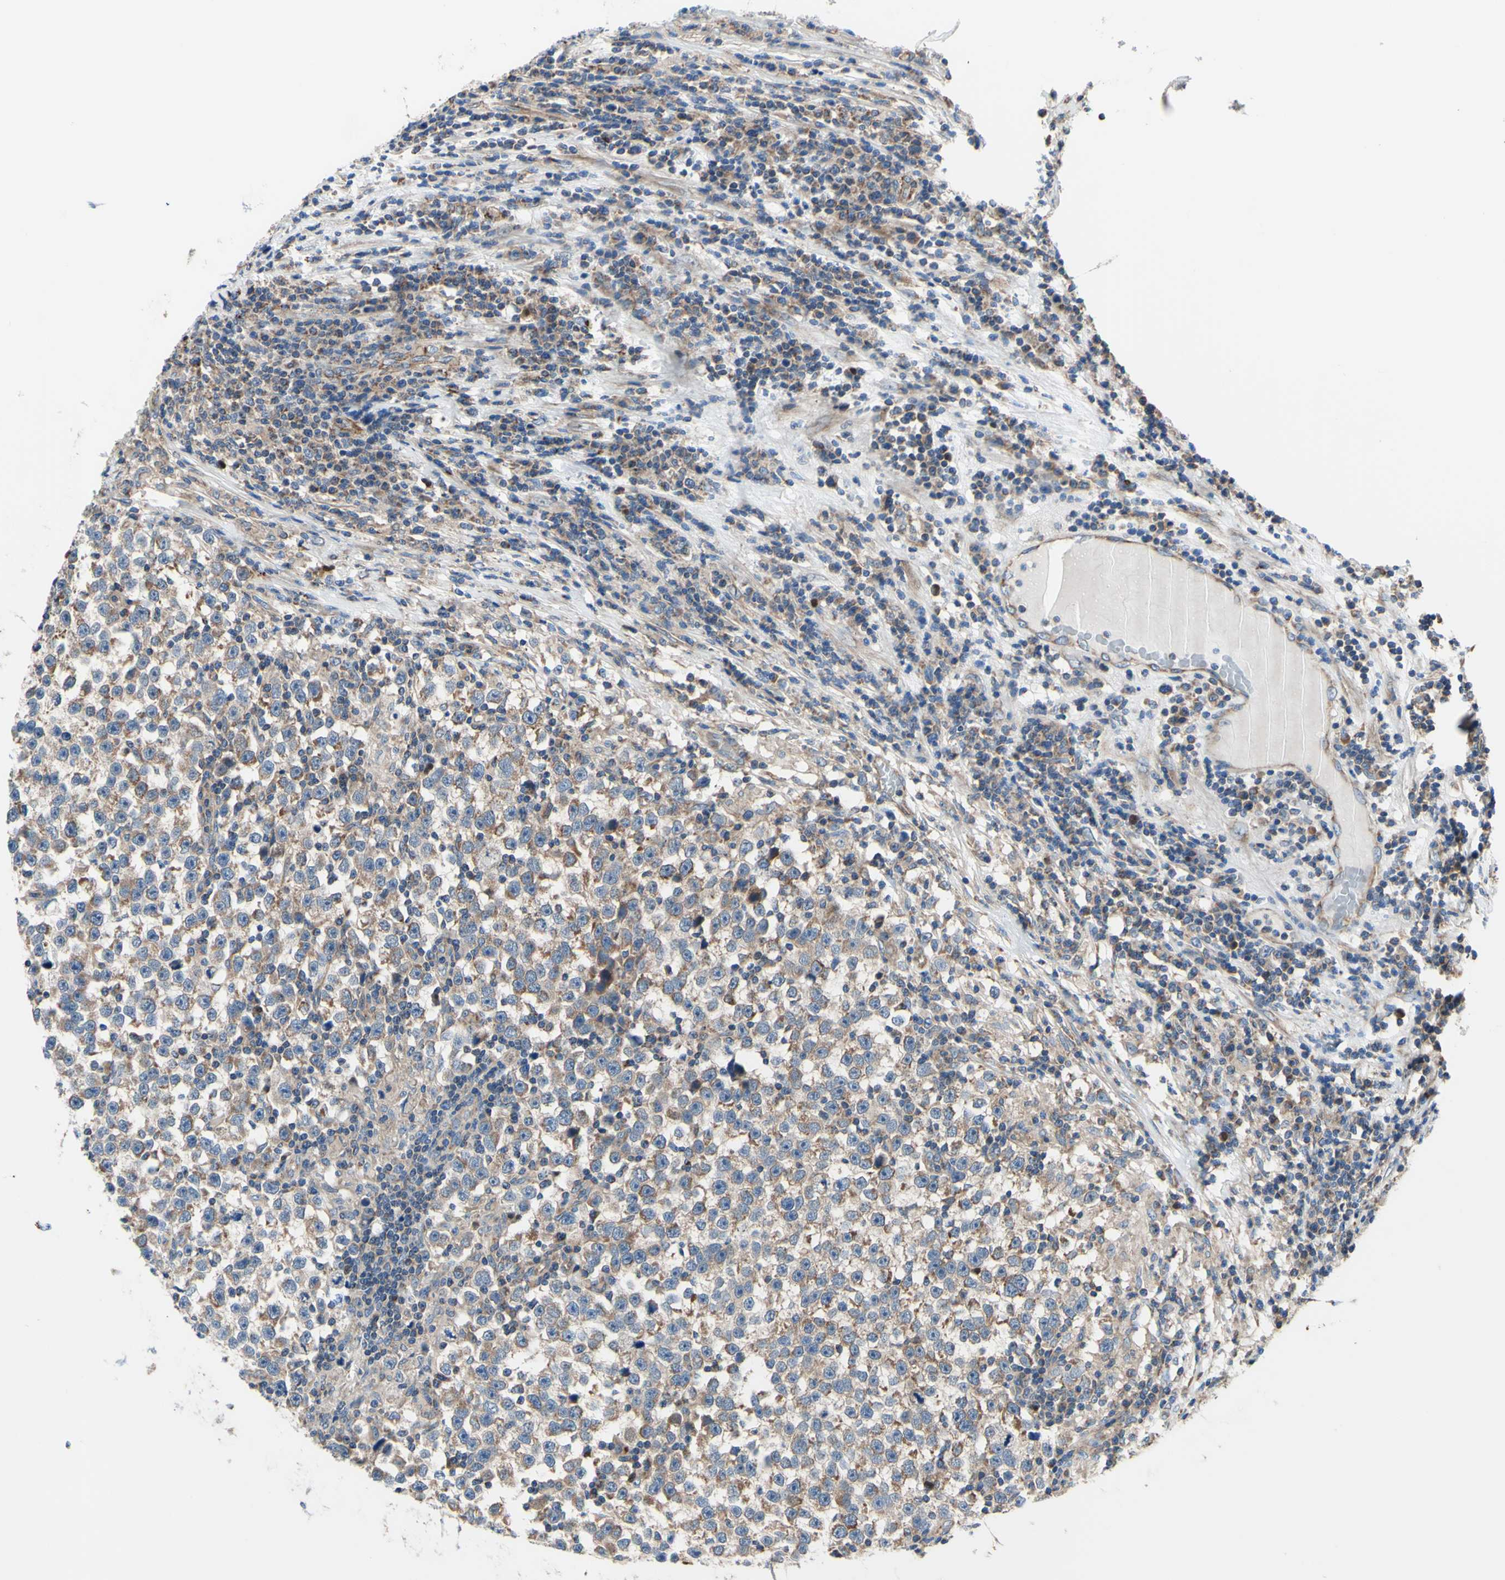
{"staining": {"intensity": "moderate", "quantity": "25%-75%", "location": "cytoplasmic/membranous"}, "tissue": "testis cancer", "cell_type": "Tumor cells", "image_type": "cancer", "snomed": [{"axis": "morphology", "description": "Seminoma, NOS"}, {"axis": "topography", "description": "Testis"}], "caption": "A brown stain labels moderate cytoplasmic/membranous positivity of a protein in seminoma (testis) tumor cells.", "gene": "FMR1", "patient": {"sex": "male", "age": 43}}